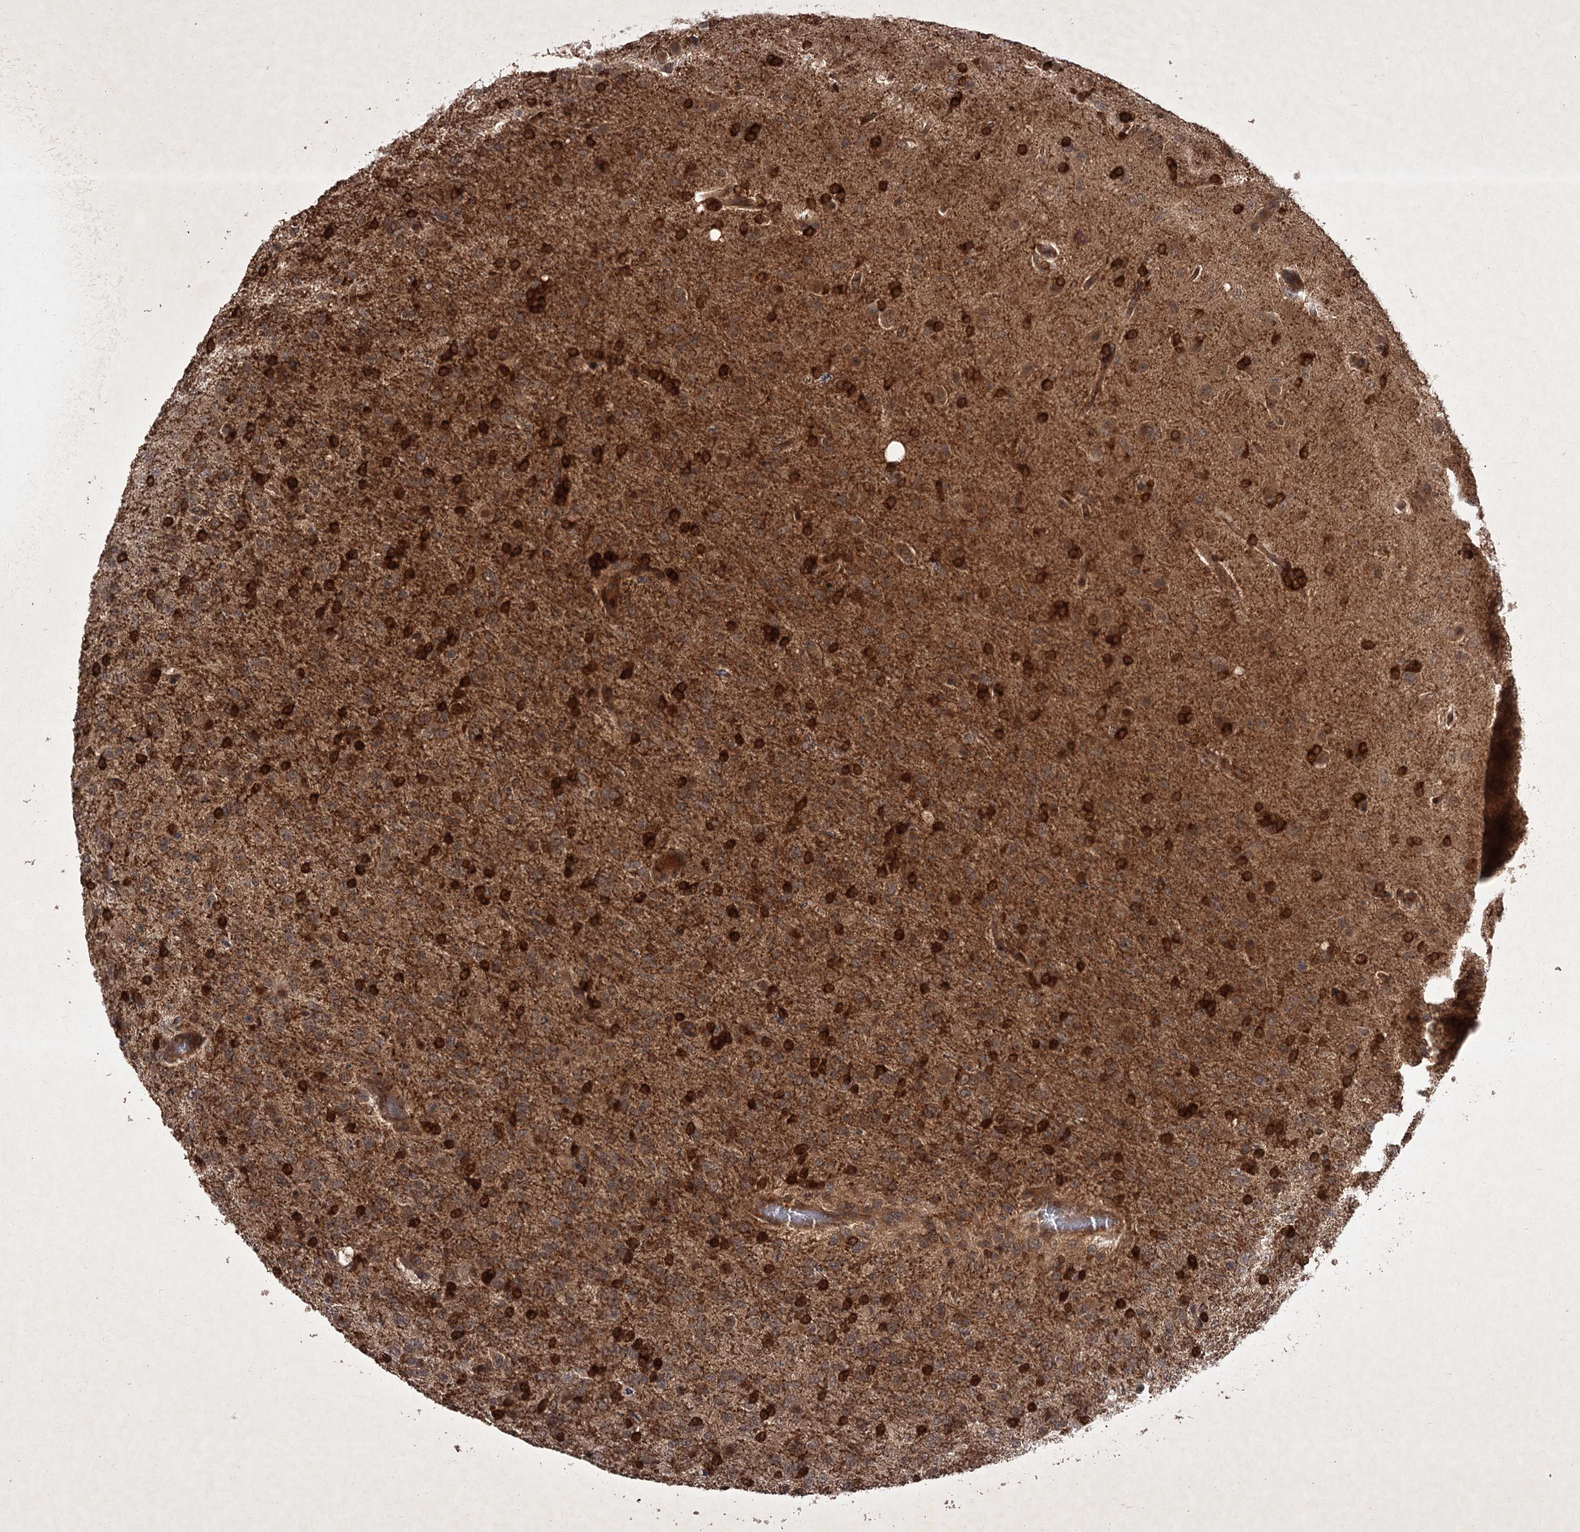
{"staining": {"intensity": "strong", "quantity": "25%-75%", "location": "cytoplasmic/membranous"}, "tissue": "glioma", "cell_type": "Tumor cells", "image_type": "cancer", "snomed": [{"axis": "morphology", "description": "Glioma, malignant, High grade"}, {"axis": "topography", "description": "Brain"}], "caption": "An immunohistochemistry (IHC) histopathology image of neoplastic tissue is shown. Protein staining in brown shows strong cytoplasmic/membranous positivity in glioma within tumor cells. The staining is performed using DAB brown chromogen to label protein expression. The nuclei are counter-stained blue using hematoxylin.", "gene": "TBC1D23", "patient": {"sex": "female", "age": 74}}